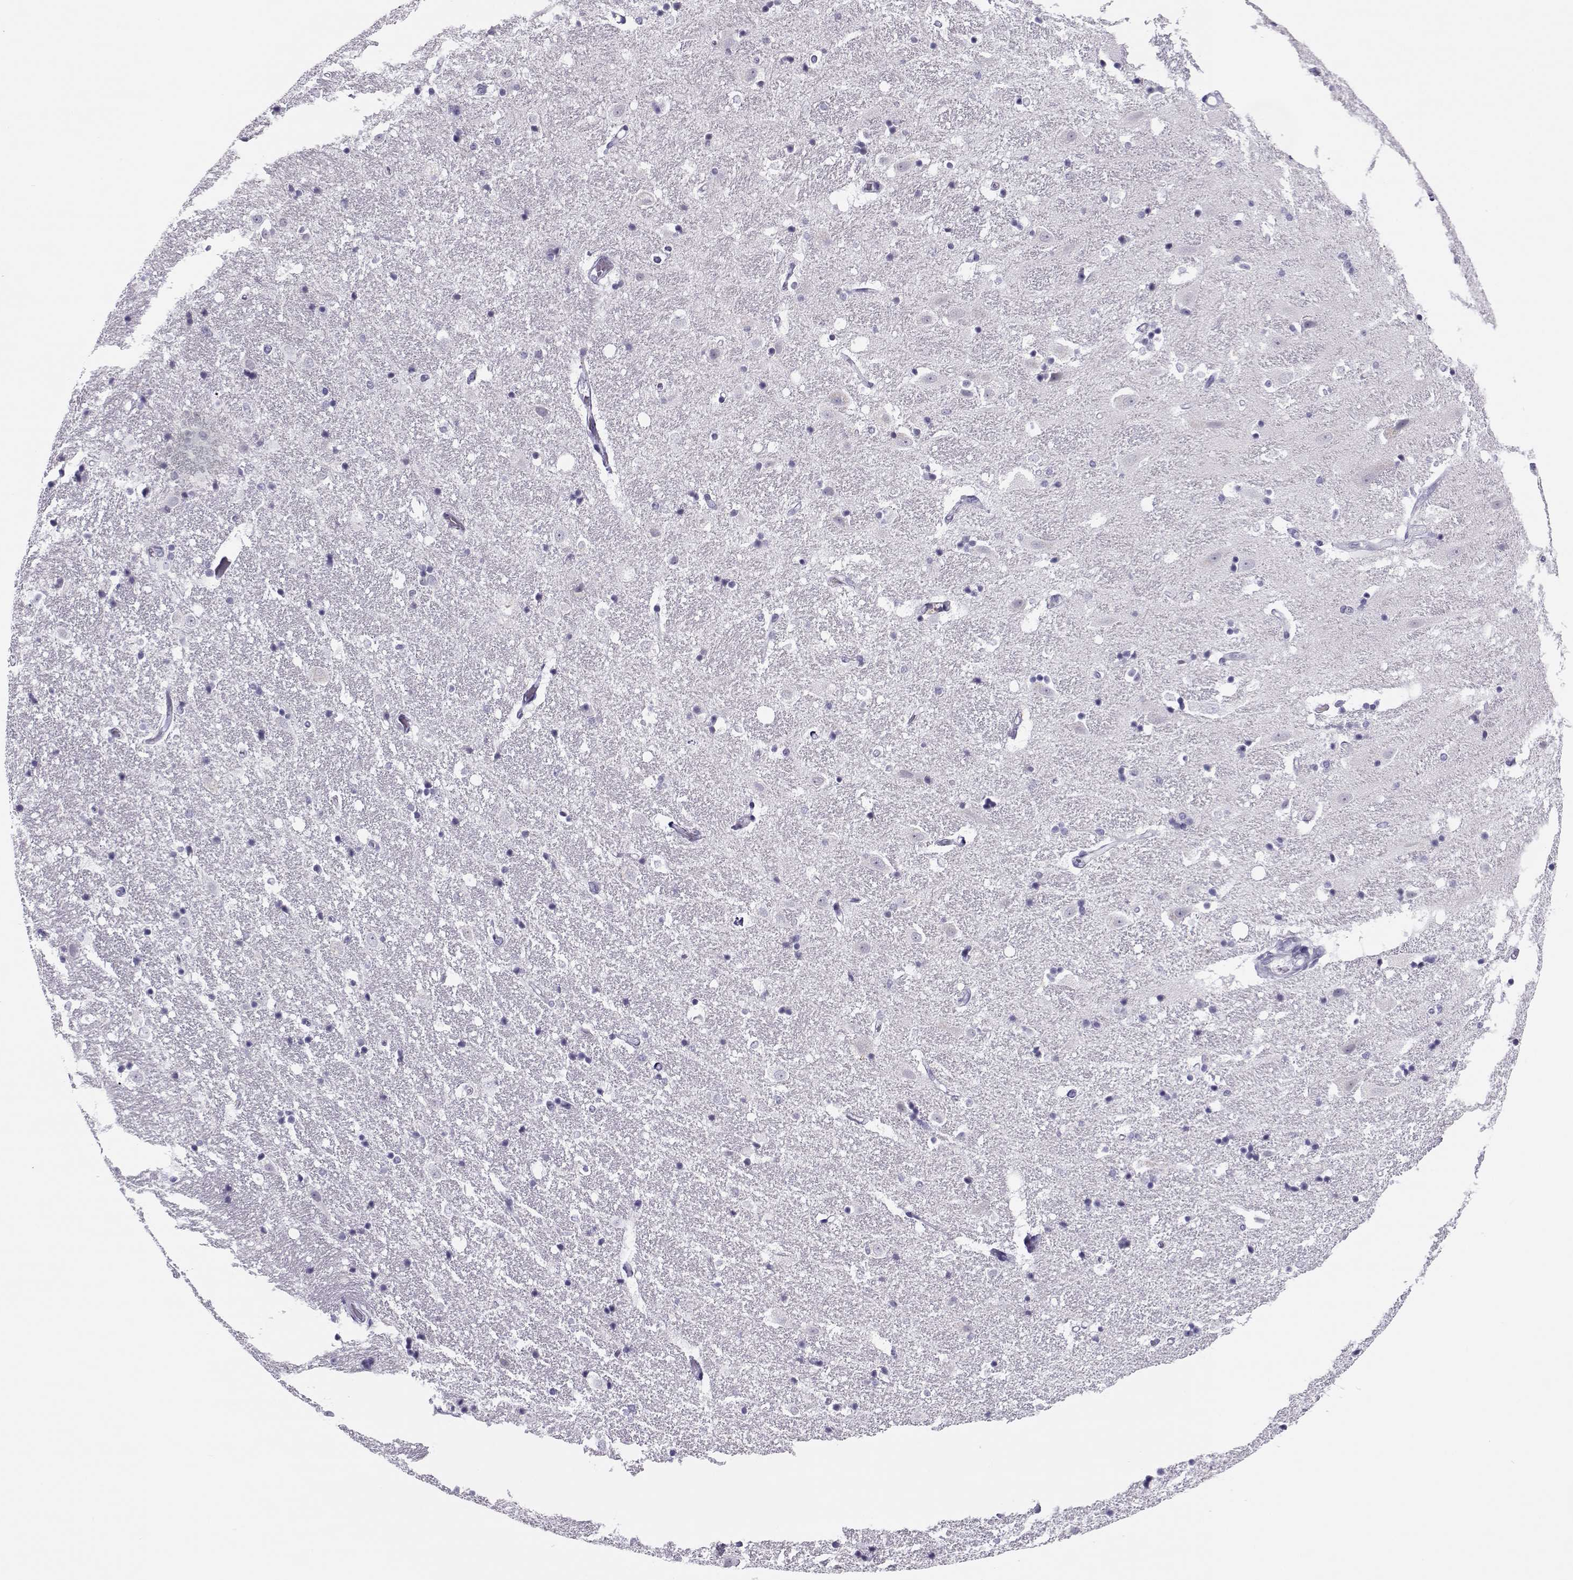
{"staining": {"intensity": "negative", "quantity": "none", "location": "none"}, "tissue": "hippocampus", "cell_type": "Glial cells", "image_type": "normal", "snomed": [{"axis": "morphology", "description": "Normal tissue, NOS"}, {"axis": "topography", "description": "Hippocampus"}], "caption": "IHC histopathology image of normal hippocampus stained for a protein (brown), which reveals no expression in glial cells.", "gene": "CFAP77", "patient": {"sex": "male", "age": 49}}